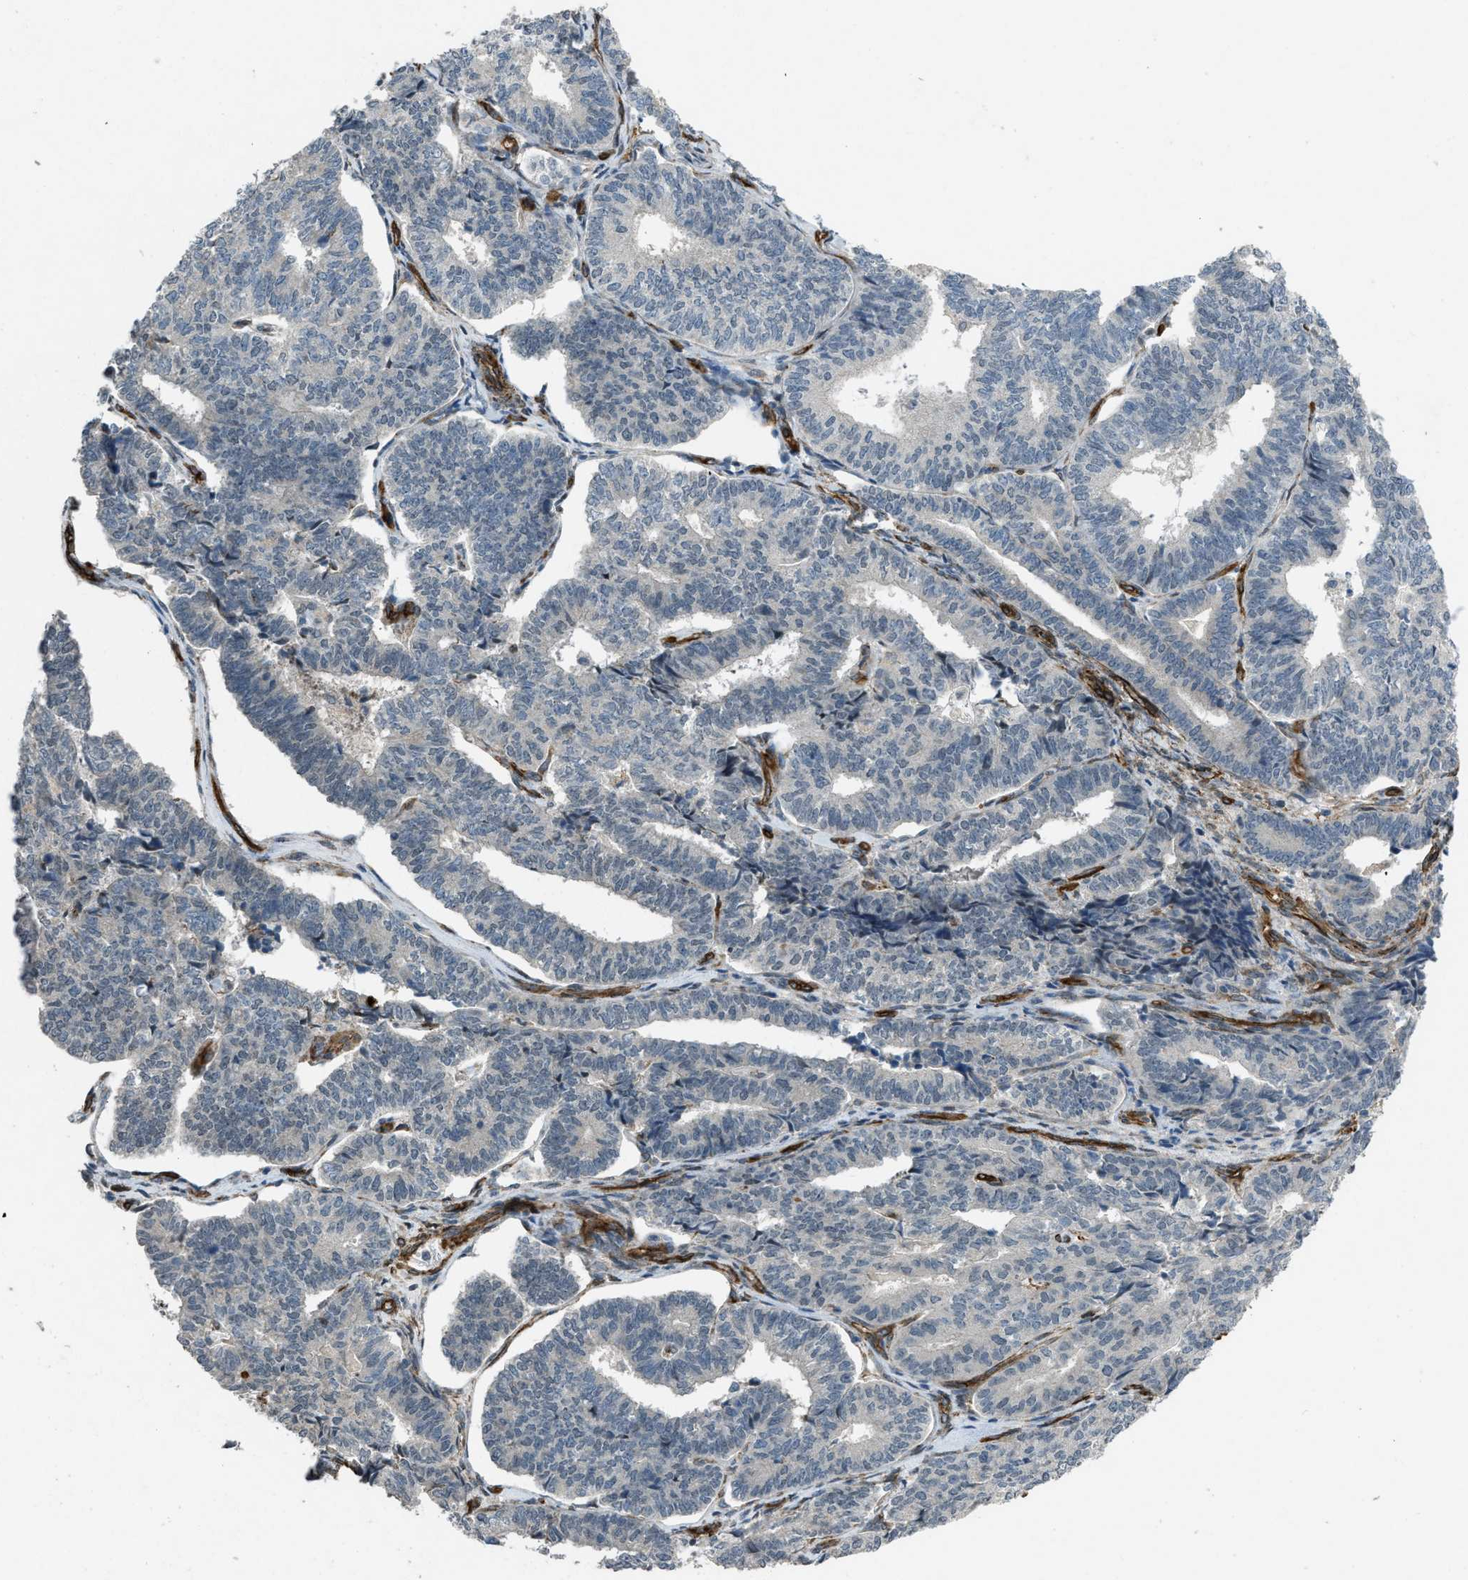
{"staining": {"intensity": "negative", "quantity": "none", "location": "none"}, "tissue": "endometrial cancer", "cell_type": "Tumor cells", "image_type": "cancer", "snomed": [{"axis": "morphology", "description": "Adenocarcinoma, NOS"}, {"axis": "topography", "description": "Endometrium"}], "caption": "DAB (3,3'-diaminobenzidine) immunohistochemical staining of human endometrial cancer displays no significant expression in tumor cells.", "gene": "NMB", "patient": {"sex": "female", "age": 70}}